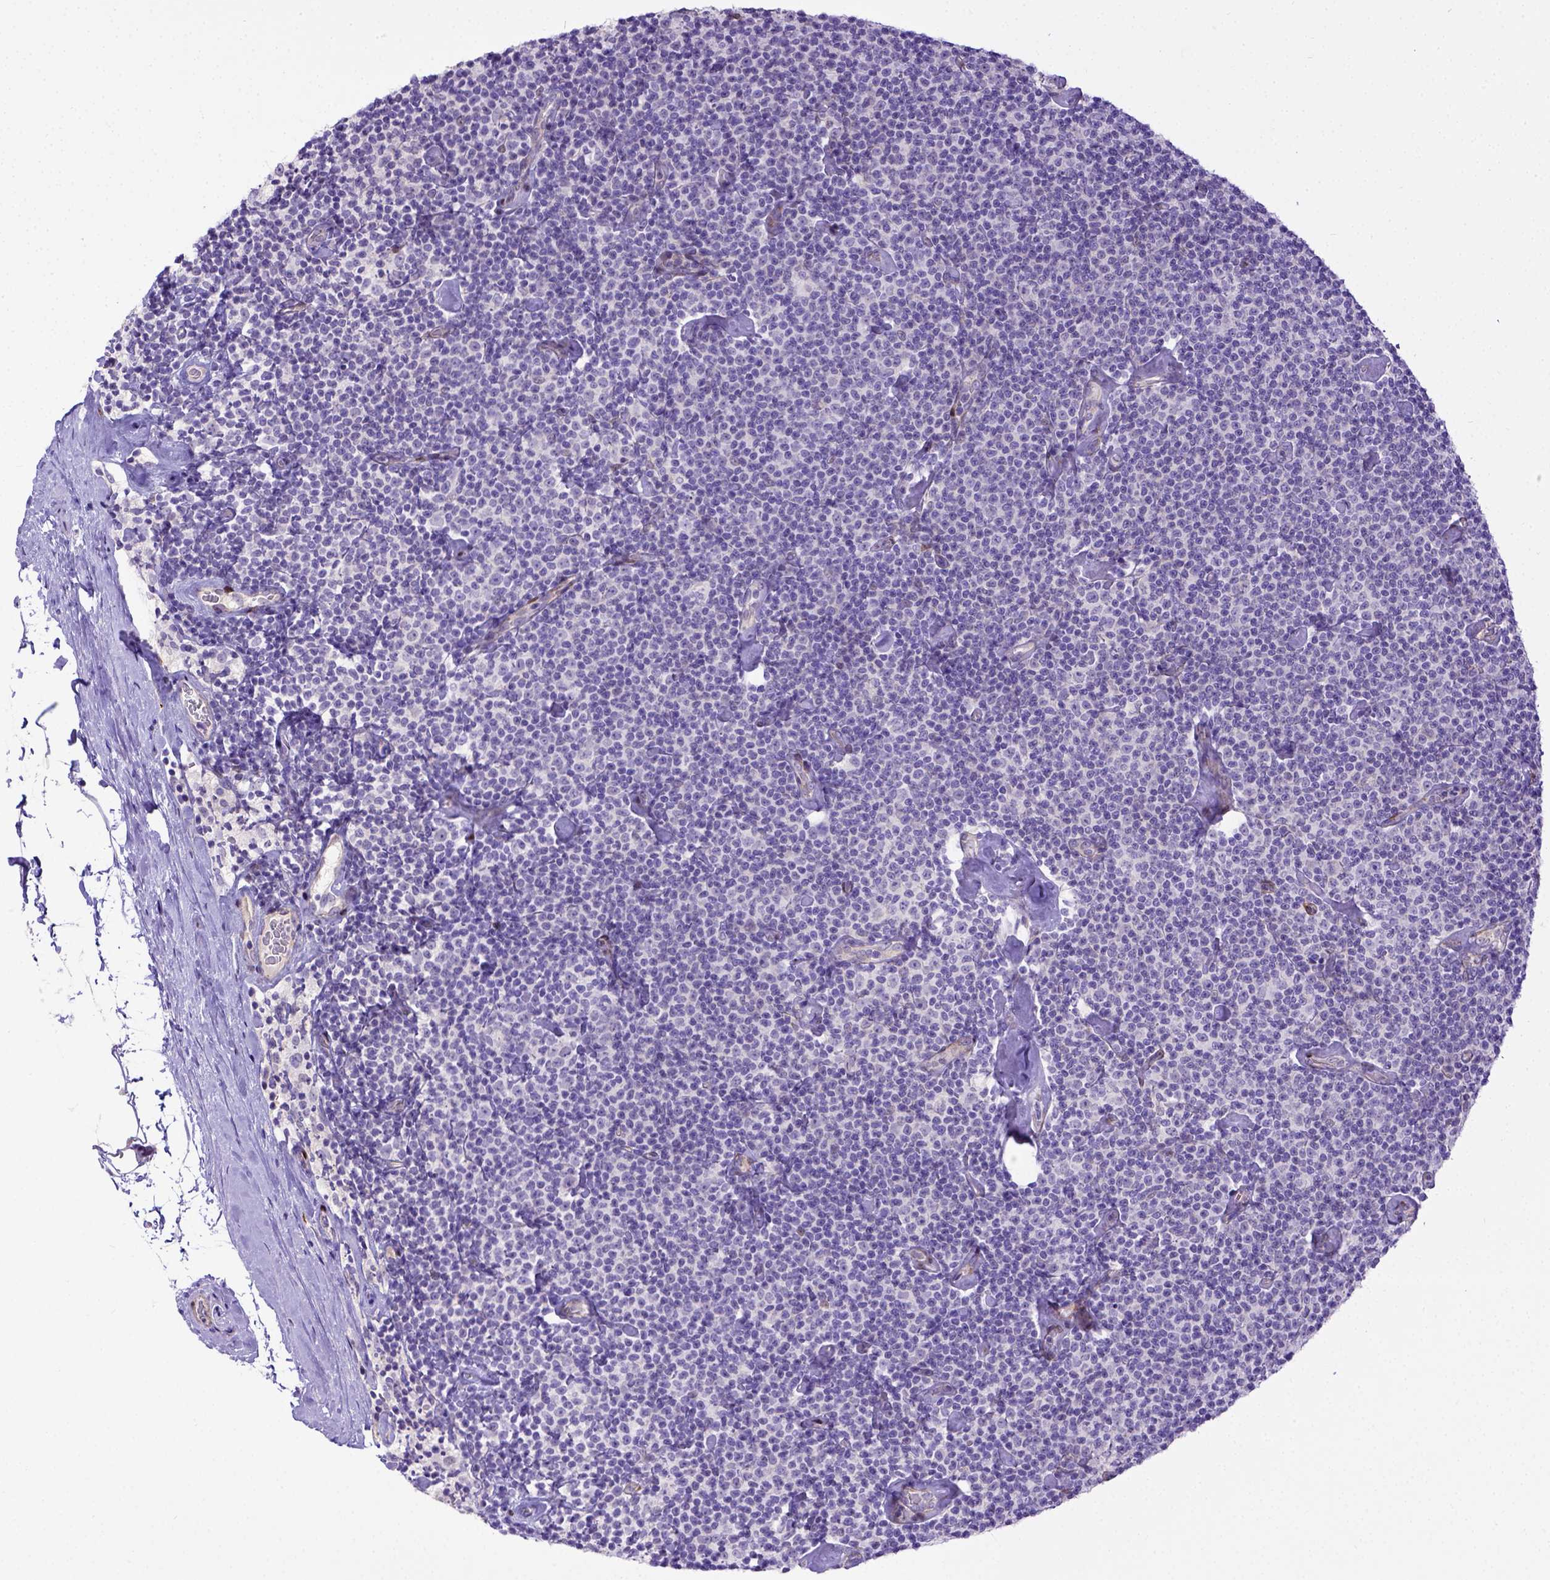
{"staining": {"intensity": "negative", "quantity": "none", "location": "none"}, "tissue": "lymphoma", "cell_type": "Tumor cells", "image_type": "cancer", "snomed": [{"axis": "morphology", "description": "Malignant lymphoma, non-Hodgkin's type, Low grade"}, {"axis": "topography", "description": "Lymph node"}], "caption": "Immunohistochemistry image of neoplastic tissue: human low-grade malignant lymphoma, non-Hodgkin's type stained with DAB exhibits no significant protein positivity in tumor cells.", "gene": "BTN1A1", "patient": {"sex": "male", "age": 81}}